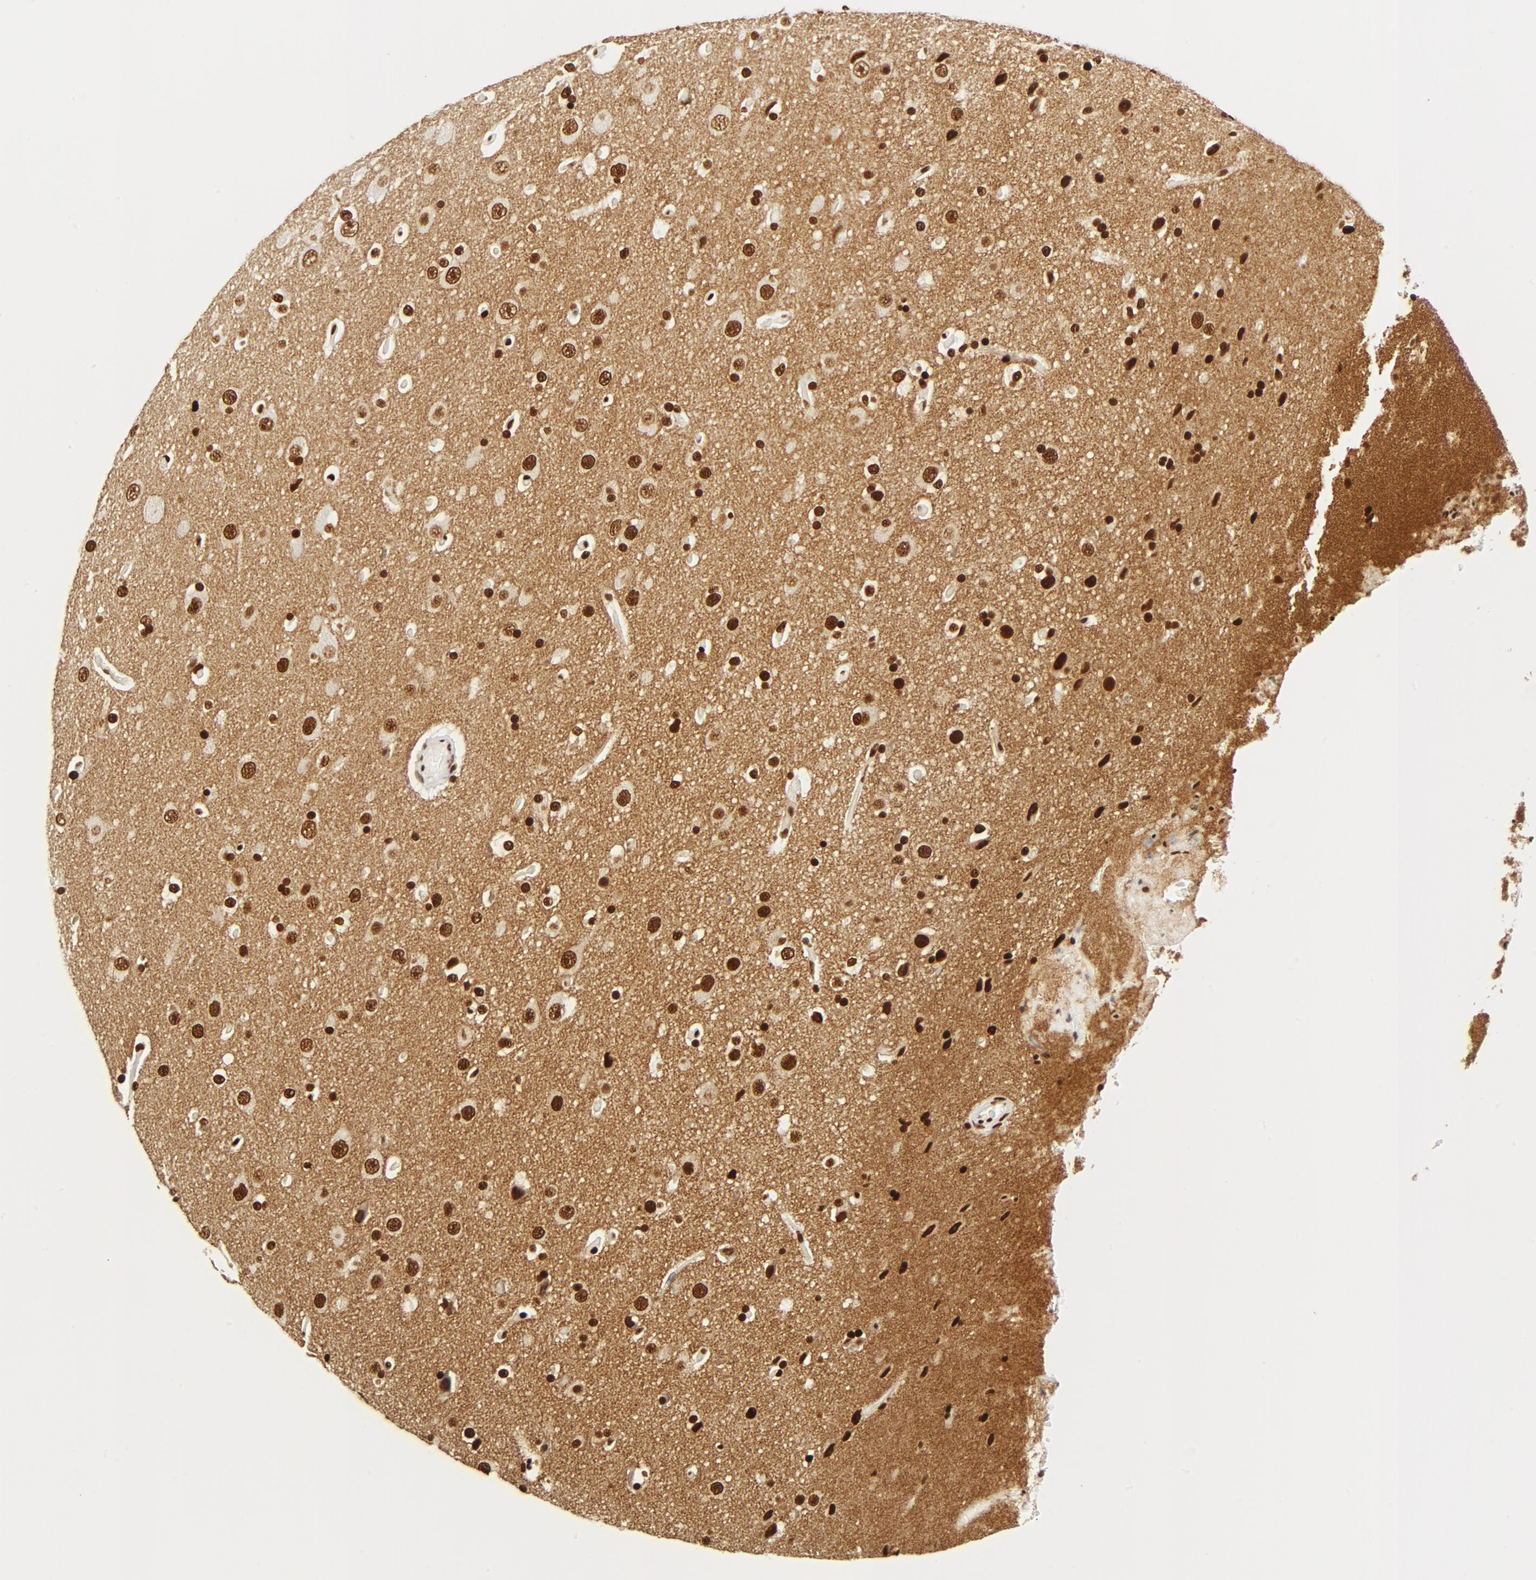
{"staining": {"intensity": "strong", "quantity": ">75%", "location": "nuclear"}, "tissue": "glioma", "cell_type": "Tumor cells", "image_type": "cancer", "snomed": [{"axis": "morphology", "description": "Glioma, malignant, Low grade"}, {"axis": "topography", "description": "Cerebral cortex"}], "caption": "Immunohistochemical staining of human low-grade glioma (malignant) shows strong nuclear protein staining in about >75% of tumor cells. (Stains: DAB in brown, nuclei in blue, Microscopy: brightfield microscopy at high magnification).", "gene": "CTBP1", "patient": {"sex": "female", "age": 47}}